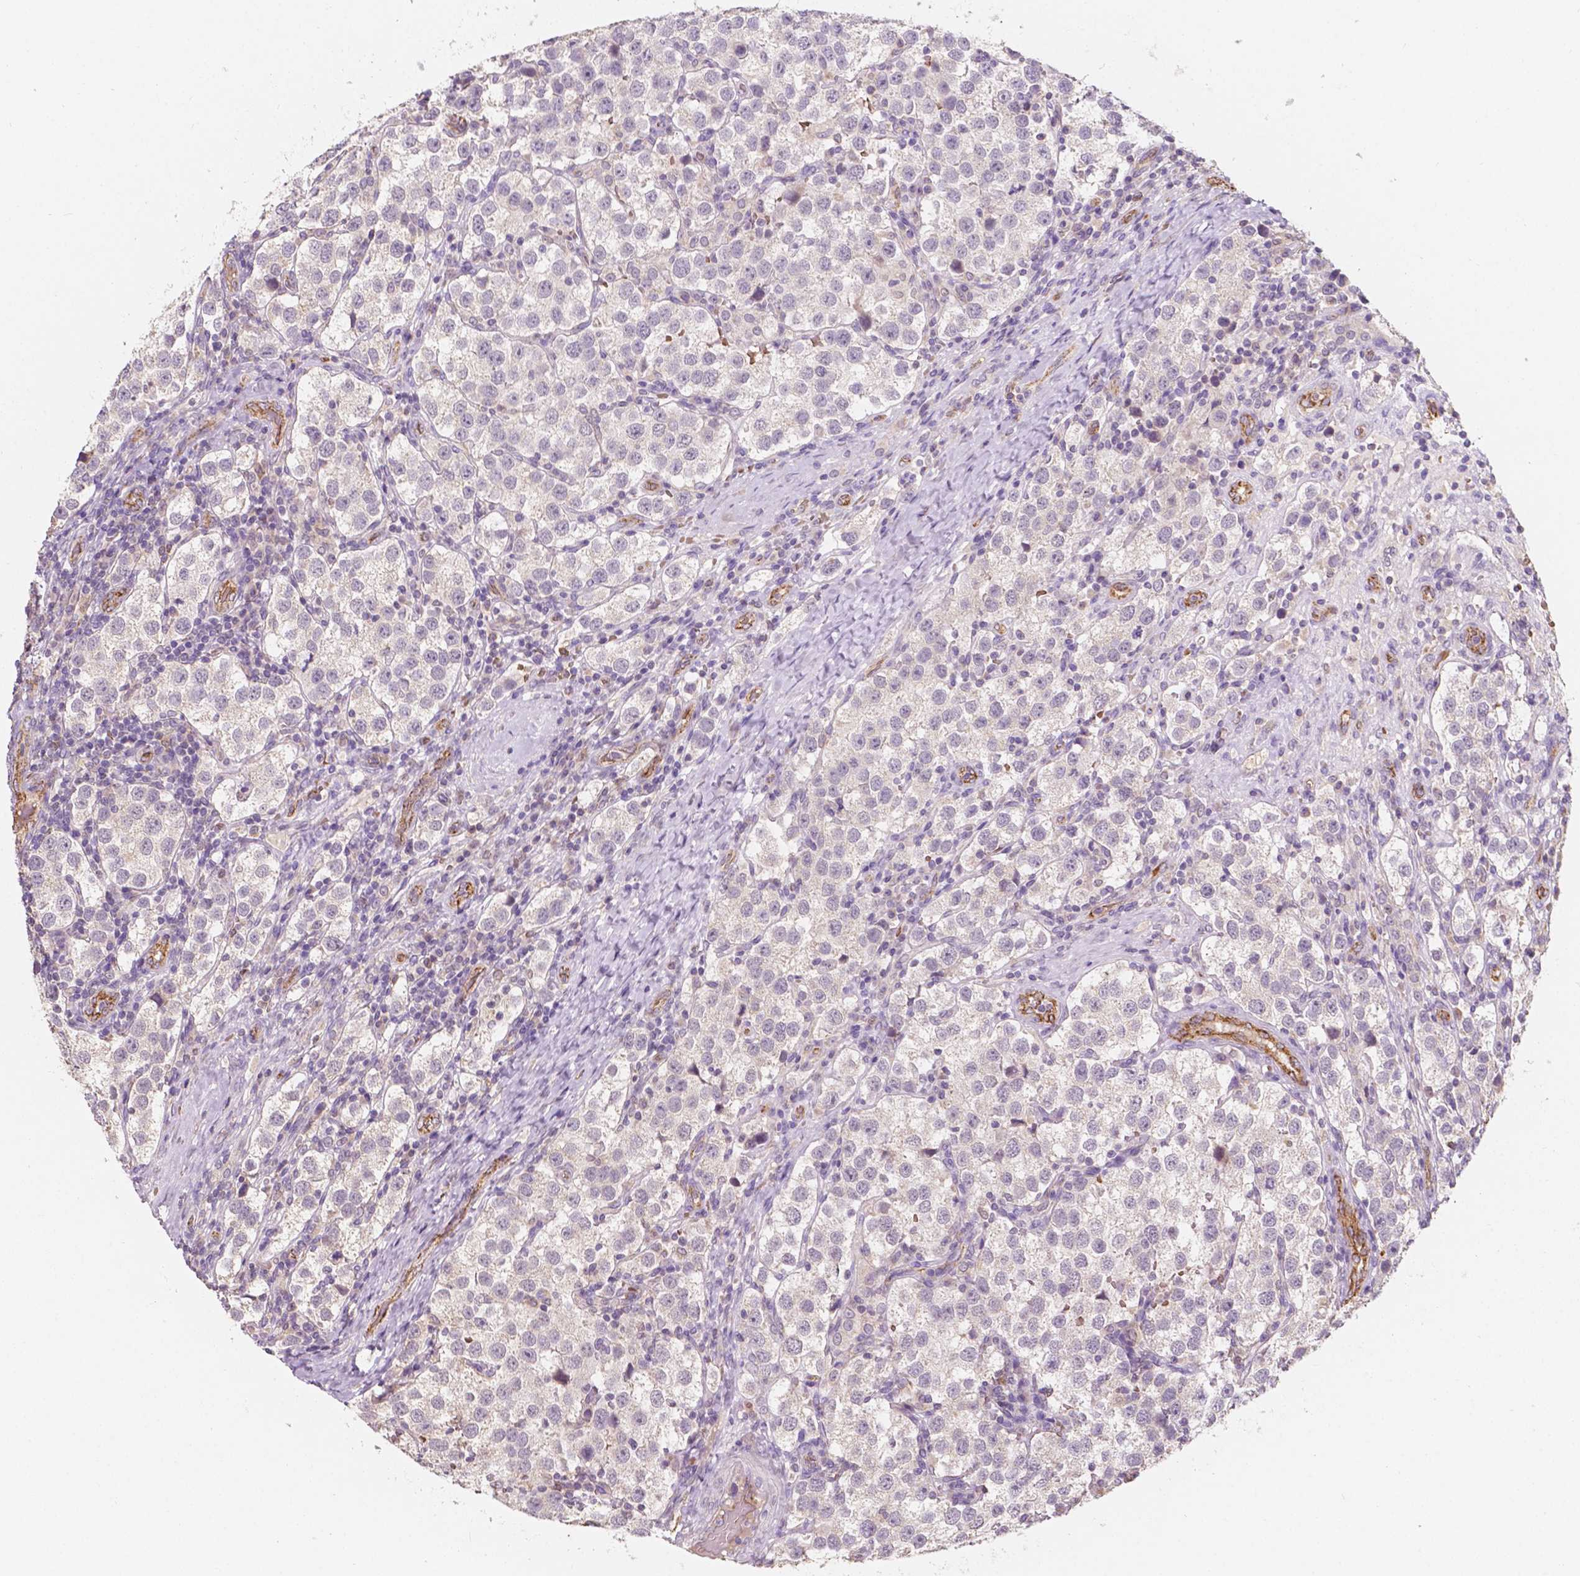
{"staining": {"intensity": "negative", "quantity": "none", "location": "none"}, "tissue": "testis cancer", "cell_type": "Tumor cells", "image_type": "cancer", "snomed": [{"axis": "morphology", "description": "Seminoma, NOS"}, {"axis": "topography", "description": "Testis"}], "caption": "This is a photomicrograph of immunohistochemistry (IHC) staining of testis seminoma, which shows no expression in tumor cells.", "gene": "SLC22A4", "patient": {"sex": "male", "age": 37}}